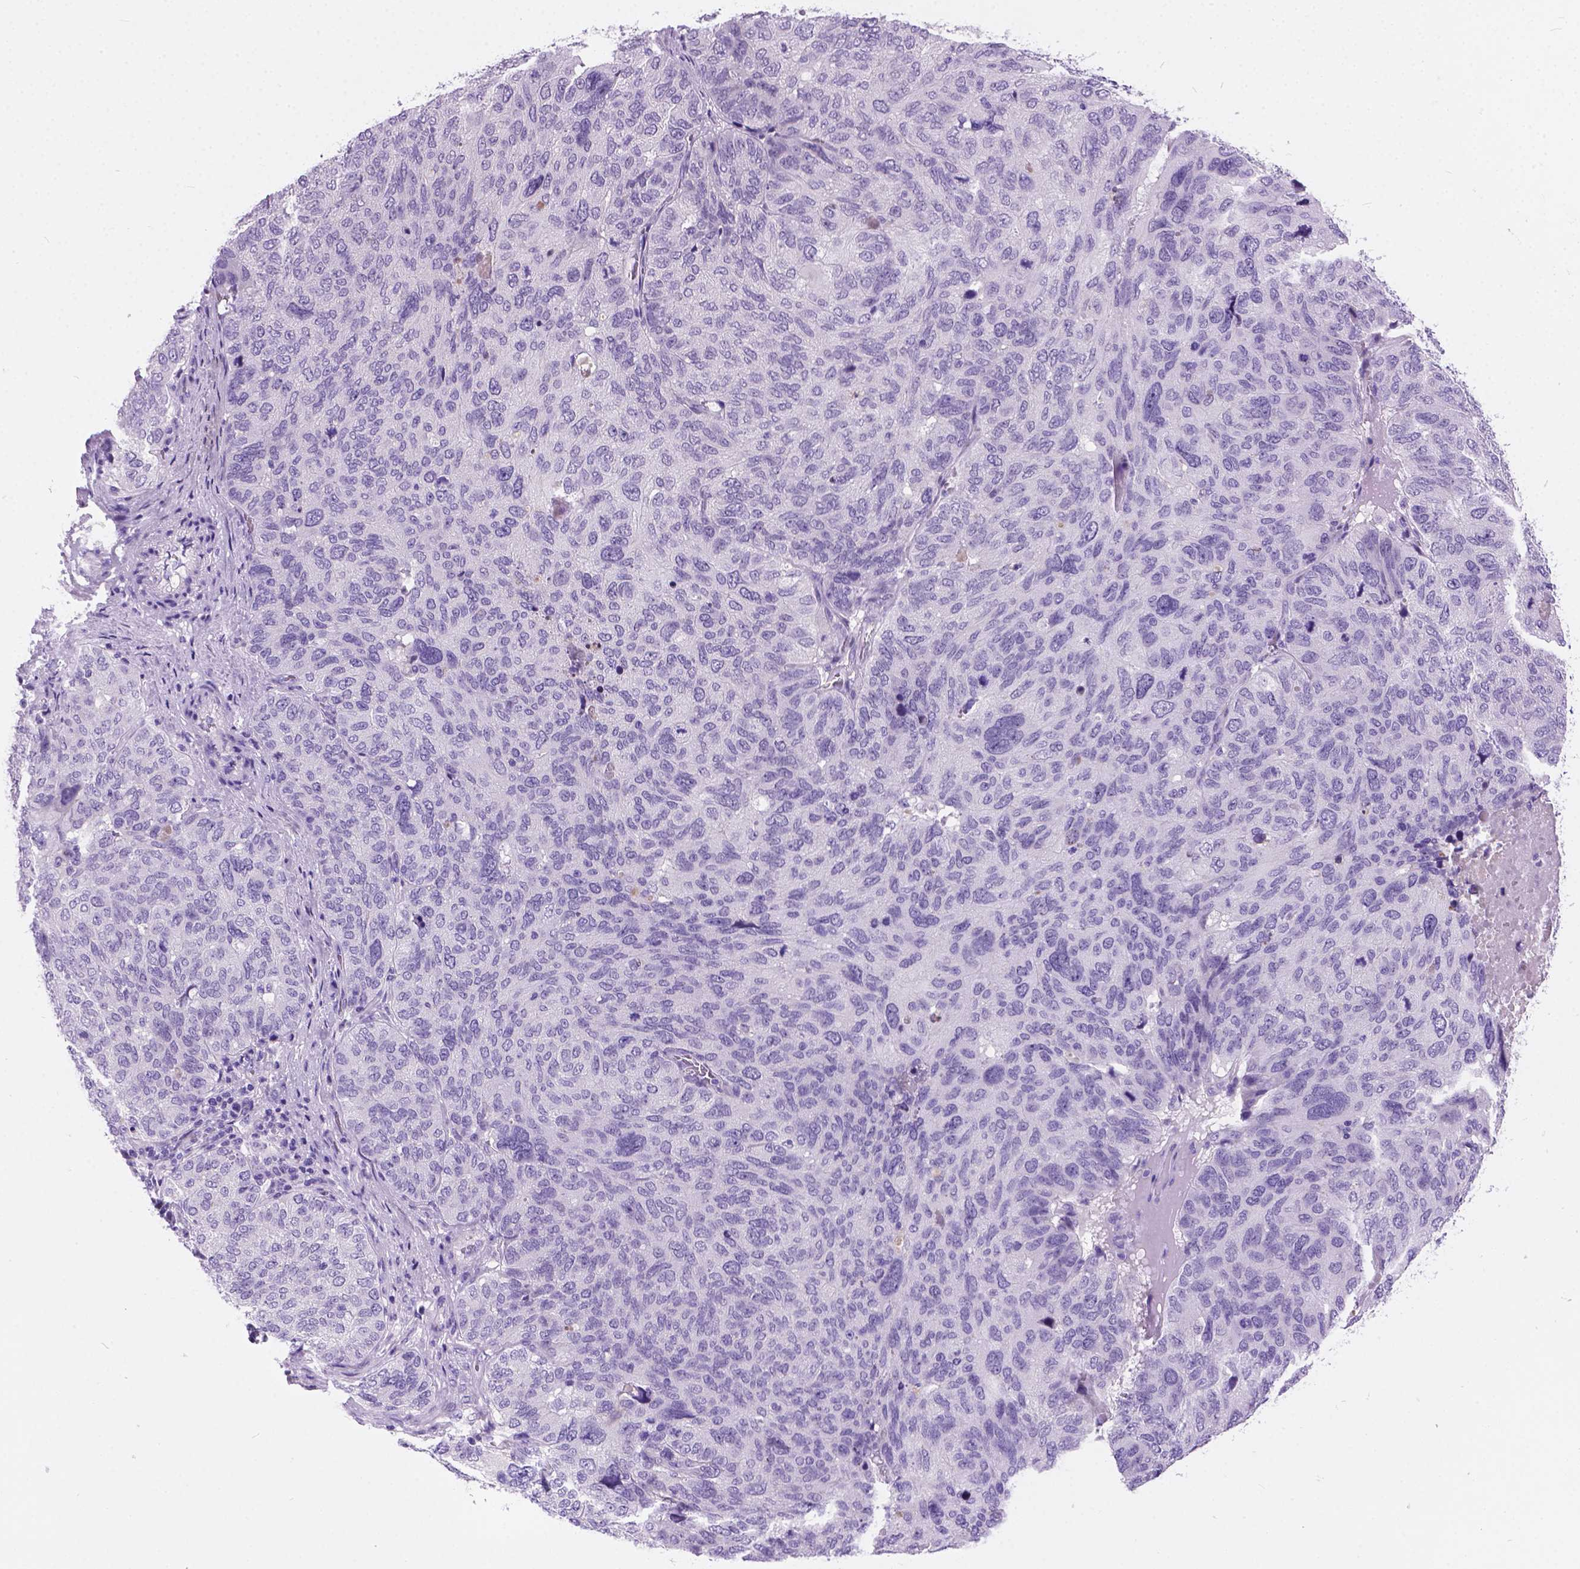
{"staining": {"intensity": "negative", "quantity": "none", "location": "none"}, "tissue": "ovarian cancer", "cell_type": "Tumor cells", "image_type": "cancer", "snomed": [{"axis": "morphology", "description": "Carcinoma, endometroid"}, {"axis": "topography", "description": "Ovary"}], "caption": "This micrograph is of ovarian cancer stained with IHC to label a protein in brown with the nuclei are counter-stained blue. There is no positivity in tumor cells.", "gene": "ARMS2", "patient": {"sex": "female", "age": 58}}